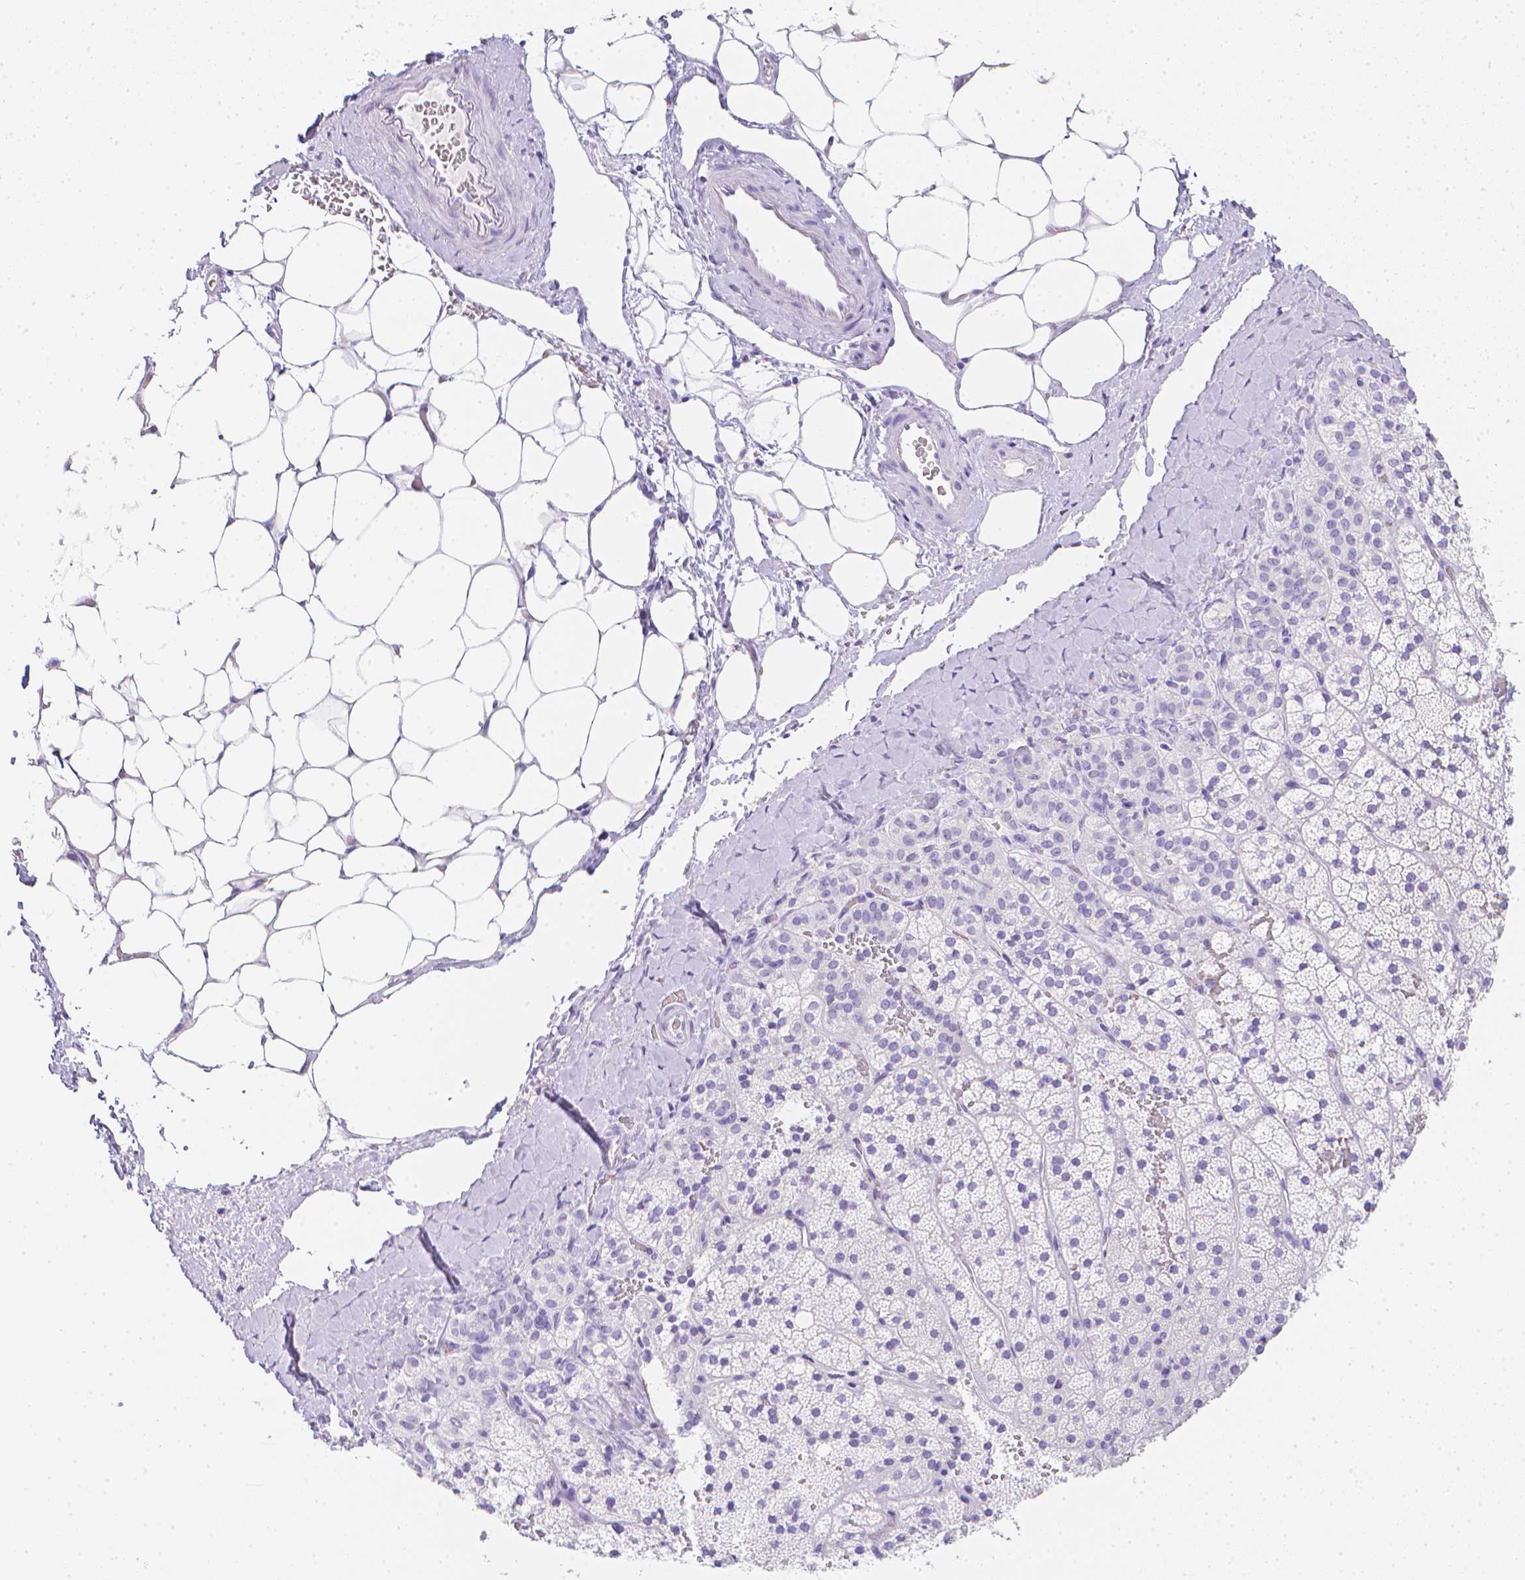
{"staining": {"intensity": "negative", "quantity": "none", "location": "none"}, "tissue": "adrenal gland", "cell_type": "Glandular cells", "image_type": "normal", "snomed": [{"axis": "morphology", "description": "Normal tissue, NOS"}, {"axis": "topography", "description": "Adrenal gland"}], "caption": "IHC image of benign human adrenal gland stained for a protein (brown), which demonstrates no staining in glandular cells.", "gene": "LGALS4", "patient": {"sex": "male", "age": 53}}